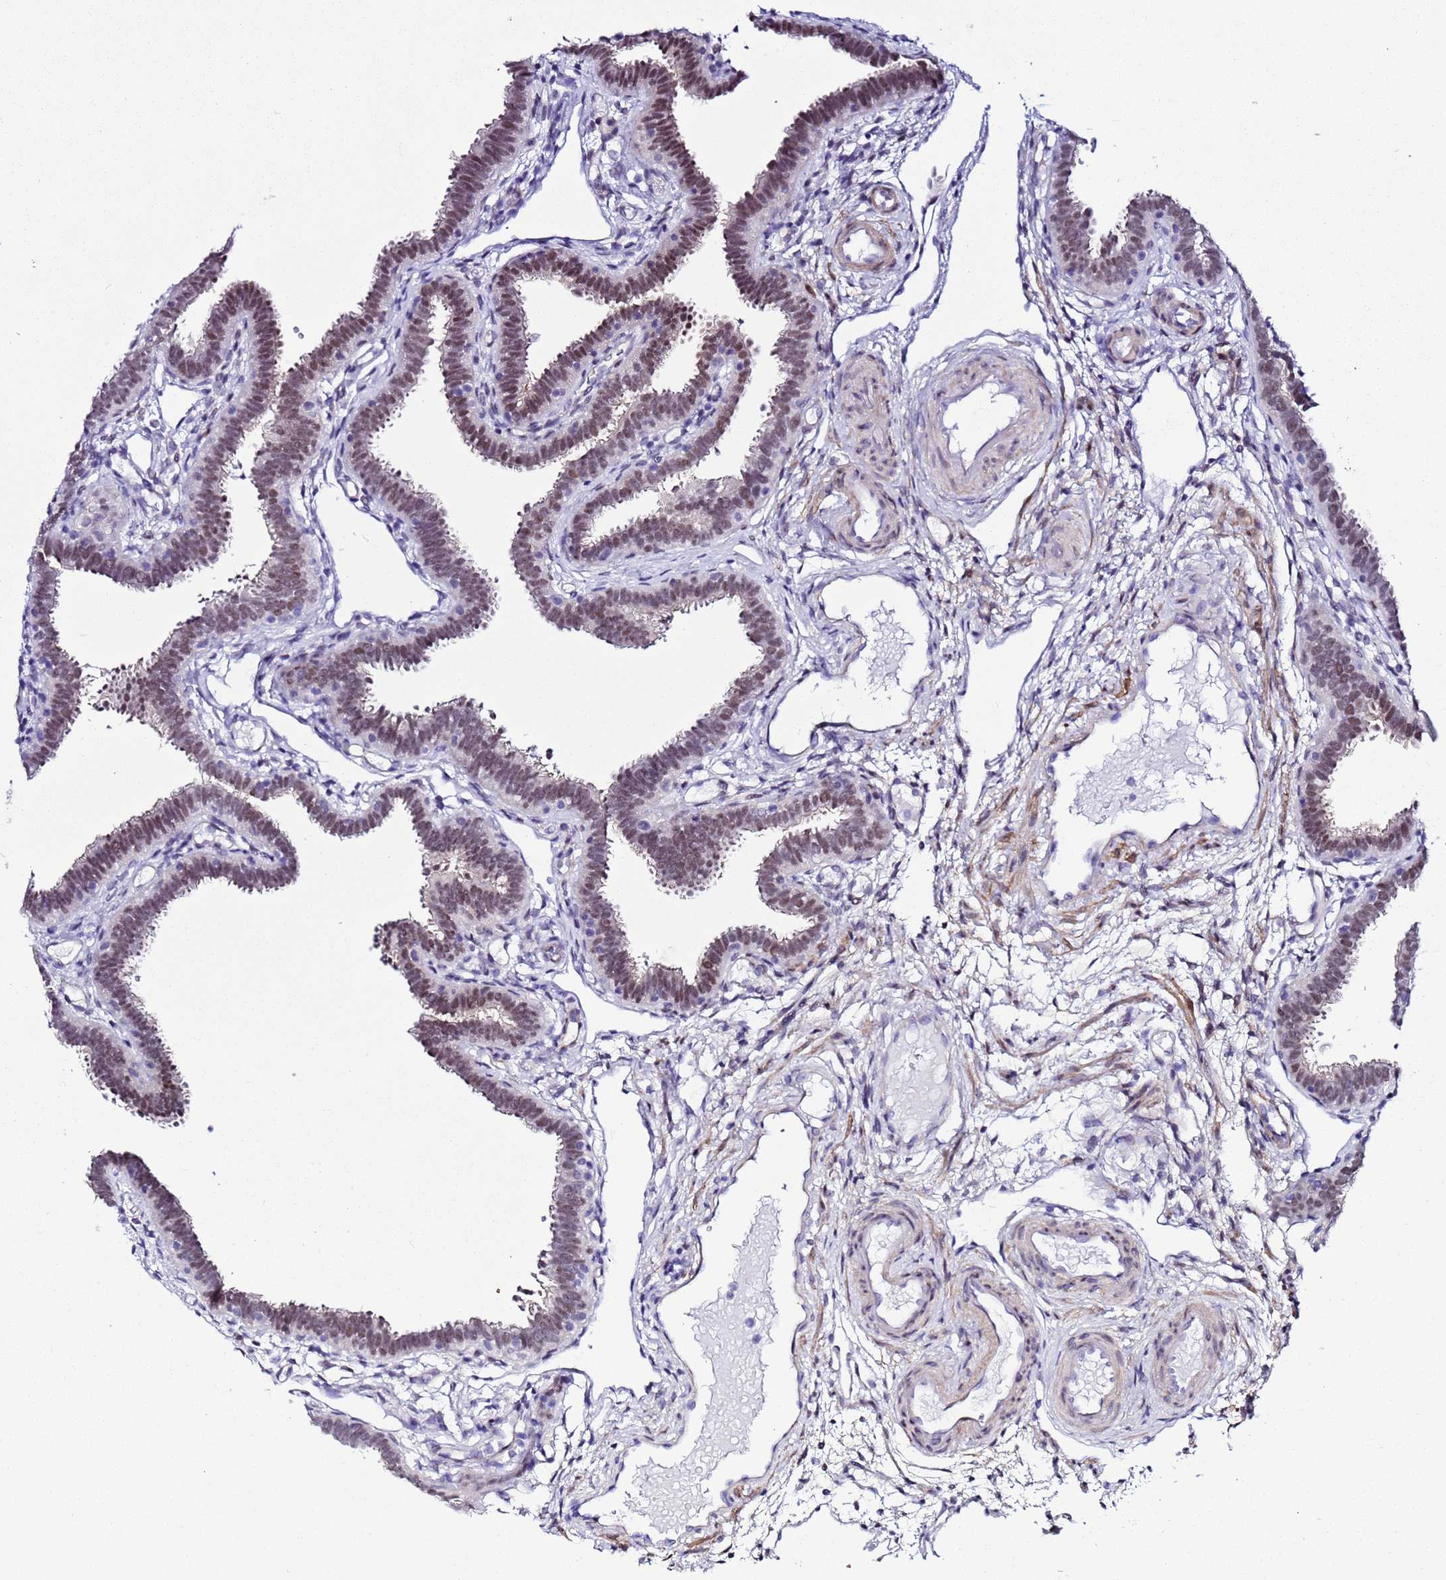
{"staining": {"intensity": "moderate", "quantity": ">75%", "location": "nuclear"}, "tissue": "fallopian tube", "cell_type": "Glandular cells", "image_type": "normal", "snomed": [{"axis": "morphology", "description": "Normal tissue, NOS"}, {"axis": "topography", "description": "Fallopian tube"}], "caption": "High-power microscopy captured an immunohistochemistry micrograph of unremarkable fallopian tube, revealing moderate nuclear positivity in about >75% of glandular cells.", "gene": "BCL7A", "patient": {"sex": "female", "age": 37}}